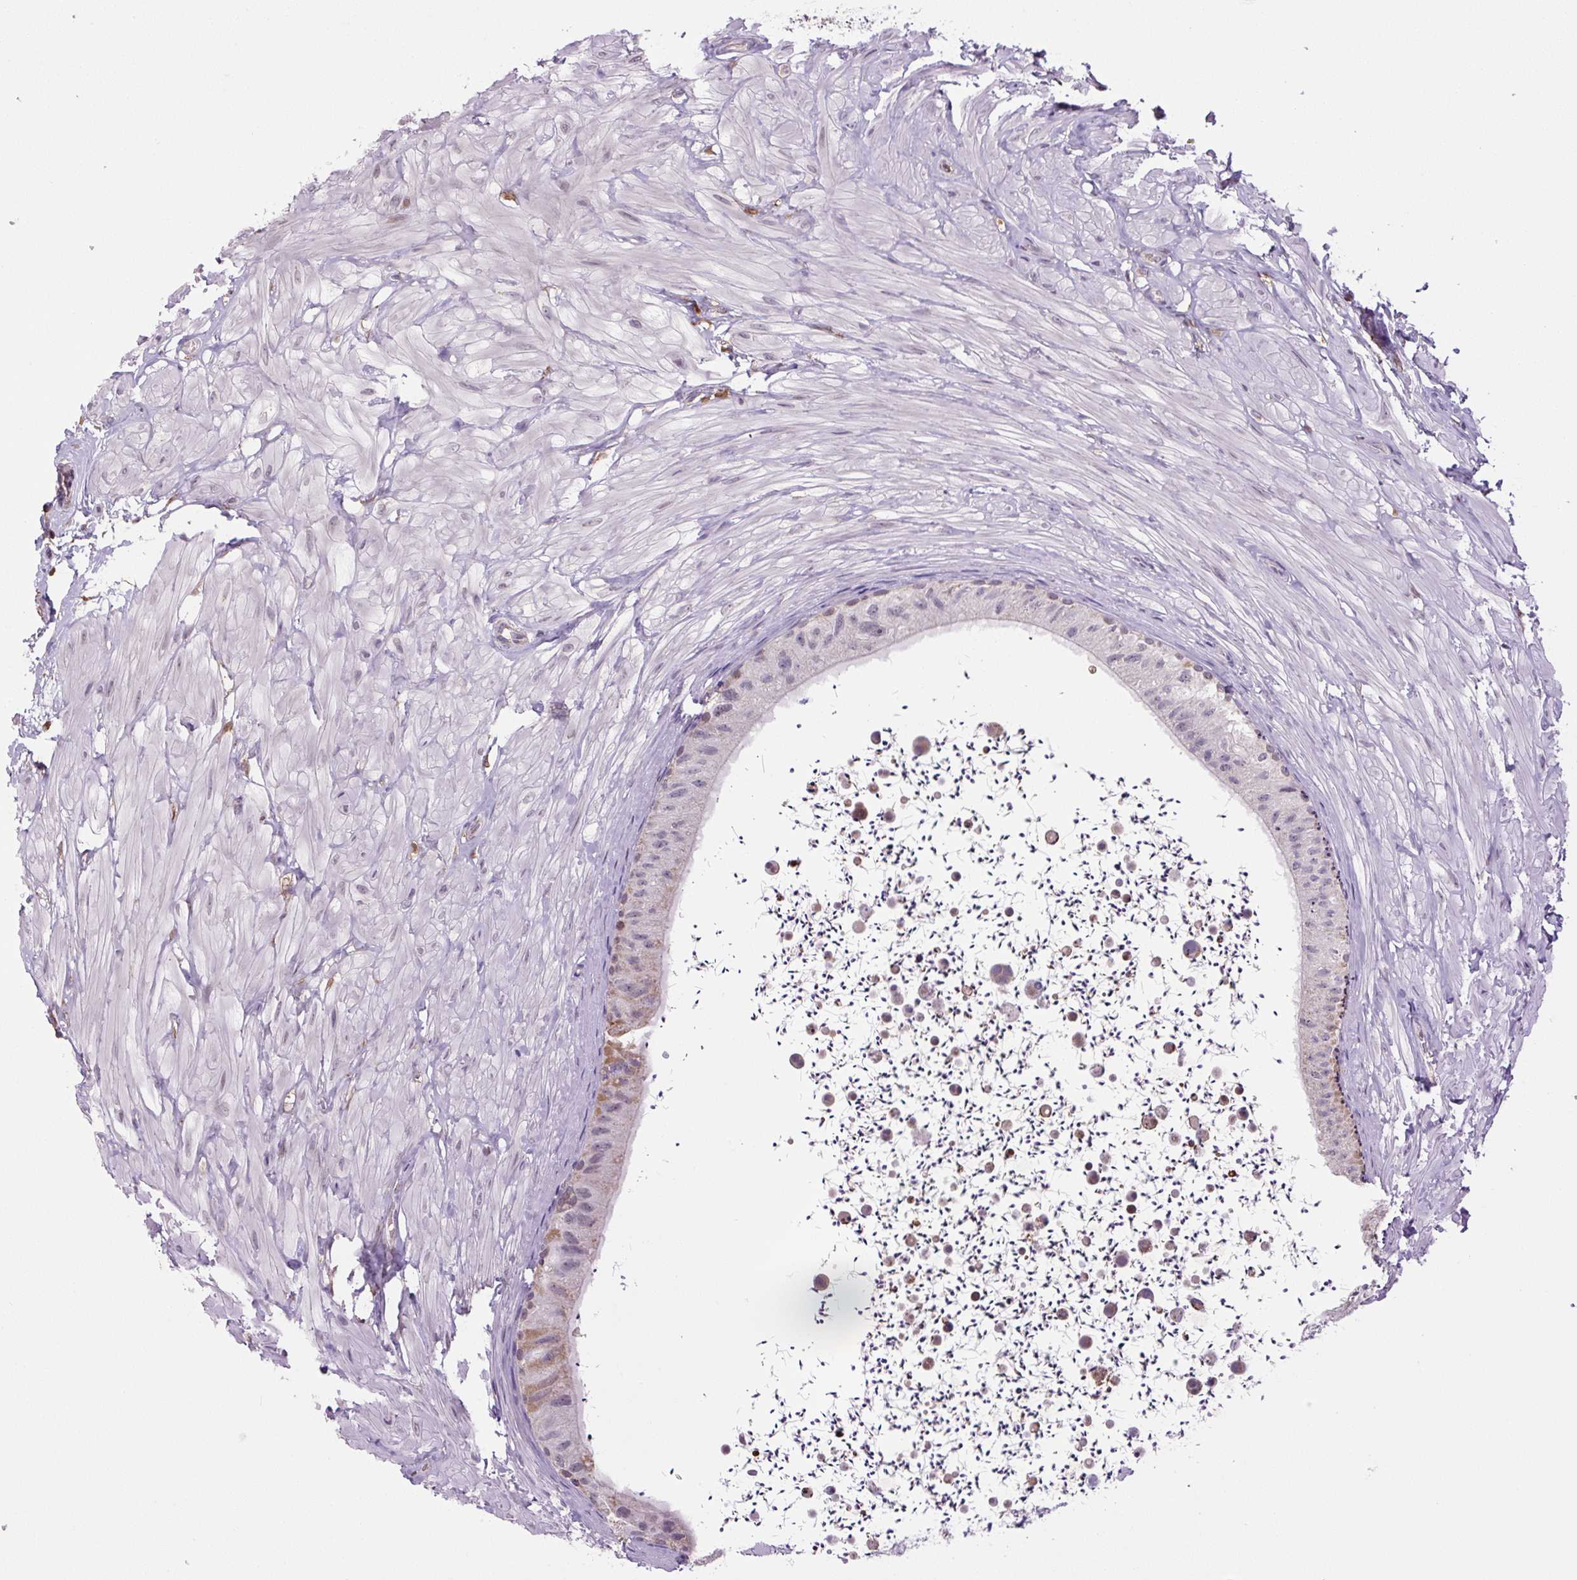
{"staining": {"intensity": "moderate", "quantity": "<25%", "location": "cytoplasmic/membranous,nuclear"}, "tissue": "epididymis", "cell_type": "Glandular cells", "image_type": "normal", "snomed": [{"axis": "morphology", "description": "Normal tissue, NOS"}, {"axis": "topography", "description": "Epididymis"}, {"axis": "topography", "description": "Peripheral nerve tissue"}], "caption": "Epididymis stained with IHC demonstrates moderate cytoplasmic/membranous,nuclear expression in approximately <25% of glandular cells. (DAB IHC, brown staining for protein, blue staining for nuclei).", "gene": "SGF29", "patient": {"sex": "male", "age": 32}}